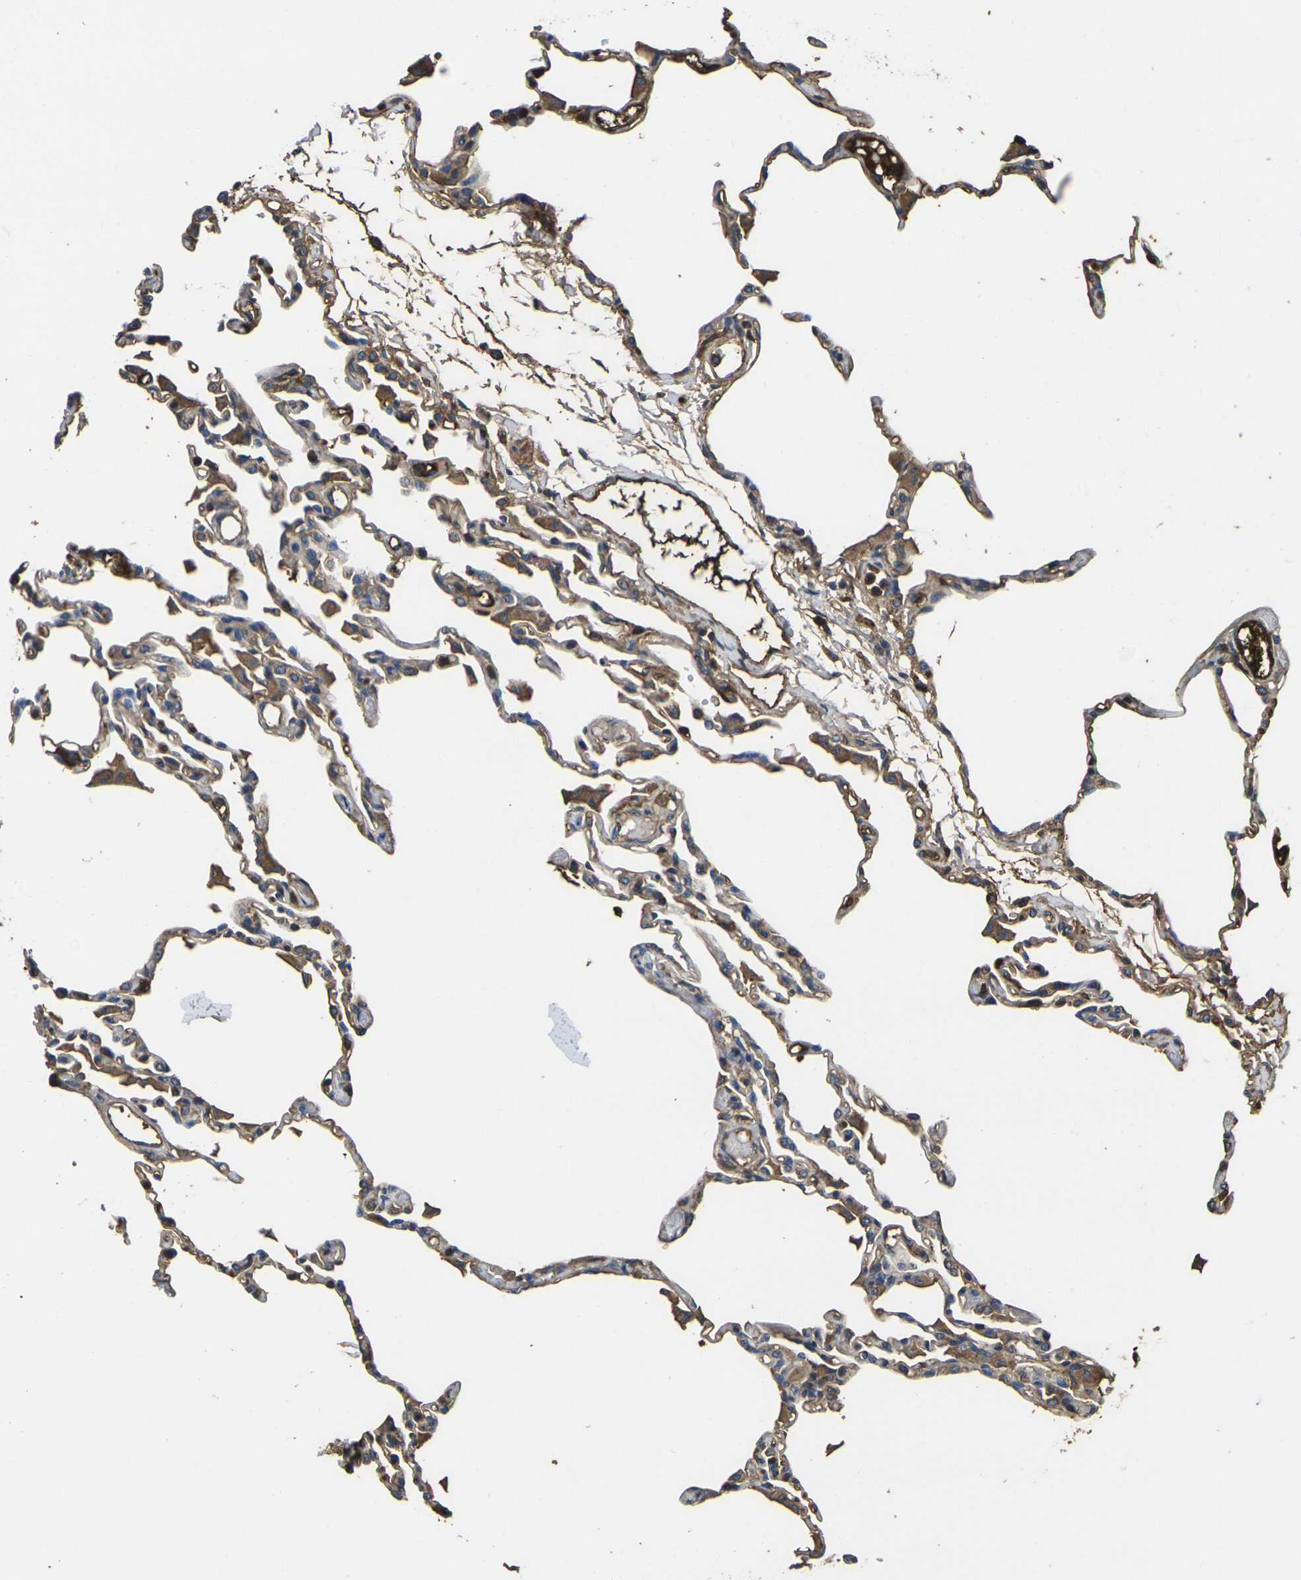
{"staining": {"intensity": "moderate", "quantity": "25%-75%", "location": "cytoplasmic/membranous"}, "tissue": "lung", "cell_type": "Alveolar cells", "image_type": "normal", "snomed": [{"axis": "morphology", "description": "Normal tissue, NOS"}, {"axis": "topography", "description": "Lung"}], "caption": "Immunohistochemistry (IHC) of unremarkable human lung exhibits medium levels of moderate cytoplasmic/membranous positivity in approximately 25%-75% of alveolar cells. (DAB (3,3'-diaminobenzidine) IHC with brightfield microscopy, high magnification).", "gene": "HSPG2", "patient": {"sex": "female", "age": 49}}